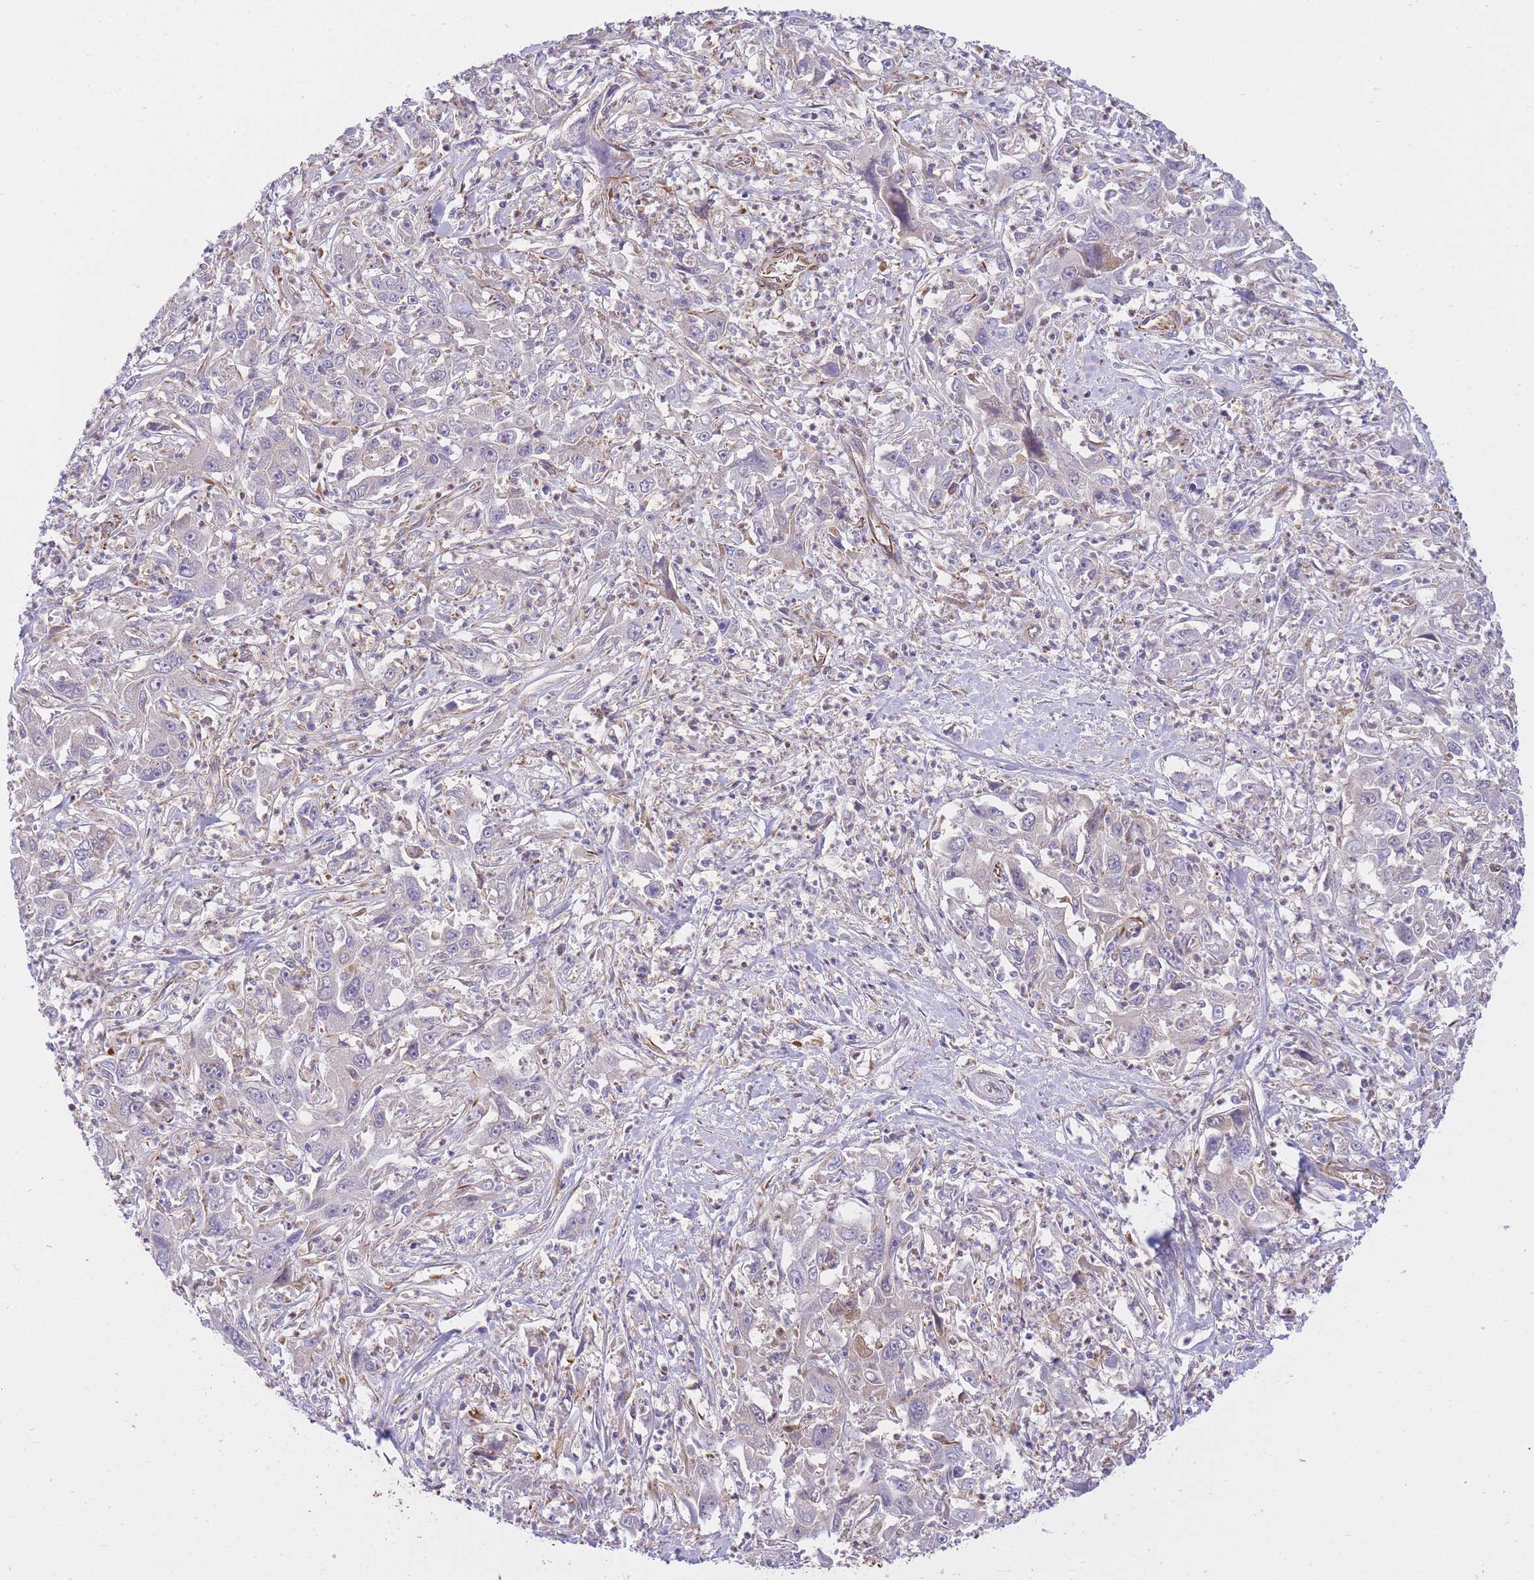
{"staining": {"intensity": "negative", "quantity": "none", "location": "none"}, "tissue": "liver cancer", "cell_type": "Tumor cells", "image_type": "cancer", "snomed": [{"axis": "morphology", "description": "Carcinoma, Hepatocellular, NOS"}, {"axis": "topography", "description": "Liver"}], "caption": "This is an immunohistochemistry image of human hepatocellular carcinoma (liver). There is no staining in tumor cells.", "gene": "ECPAS", "patient": {"sex": "male", "age": 63}}